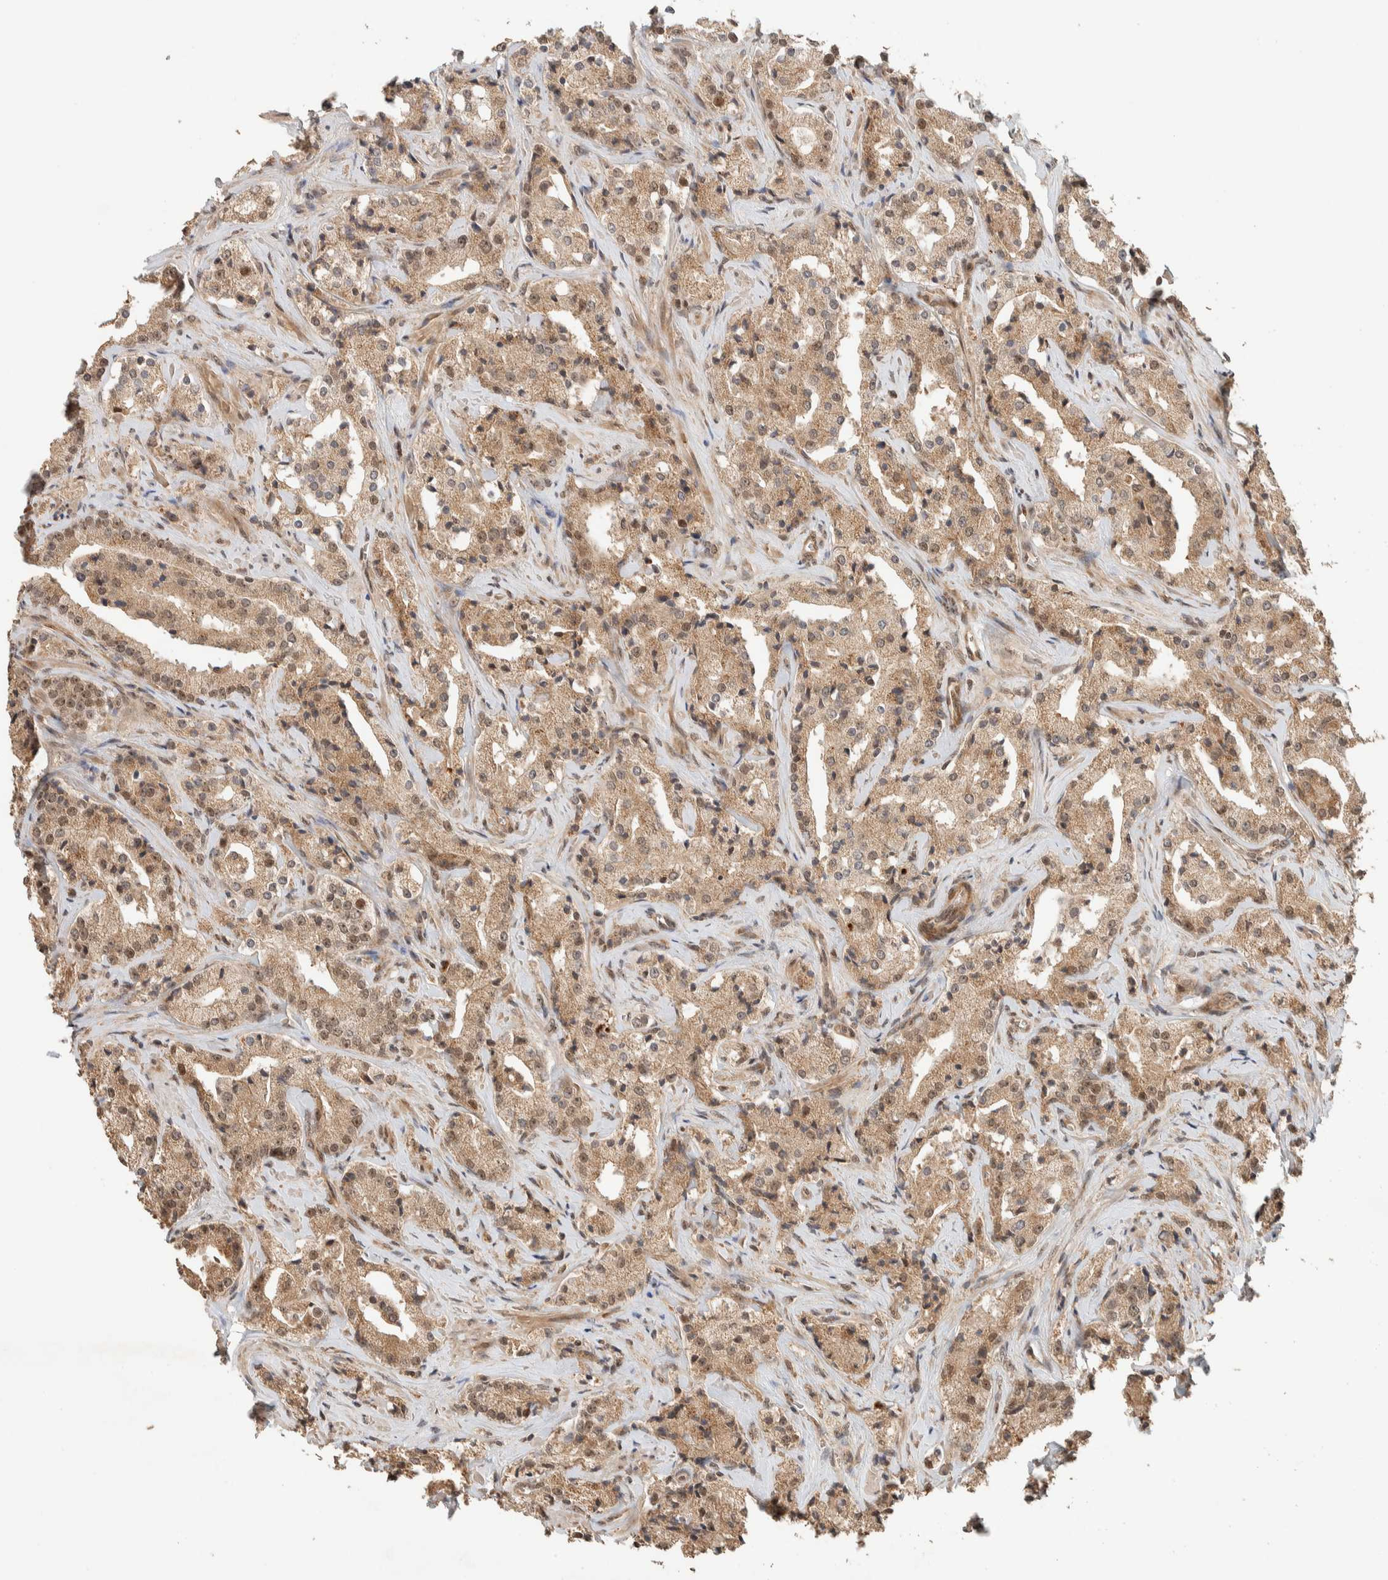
{"staining": {"intensity": "moderate", "quantity": ">75%", "location": "cytoplasmic/membranous,nuclear"}, "tissue": "prostate cancer", "cell_type": "Tumor cells", "image_type": "cancer", "snomed": [{"axis": "morphology", "description": "Adenocarcinoma, High grade"}, {"axis": "topography", "description": "Prostate"}], "caption": "An image showing moderate cytoplasmic/membranous and nuclear expression in about >75% of tumor cells in high-grade adenocarcinoma (prostate), as visualized by brown immunohistochemical staining.", "gene": "ZBTB2", "patient": {"sex": "male", "age": 63}}